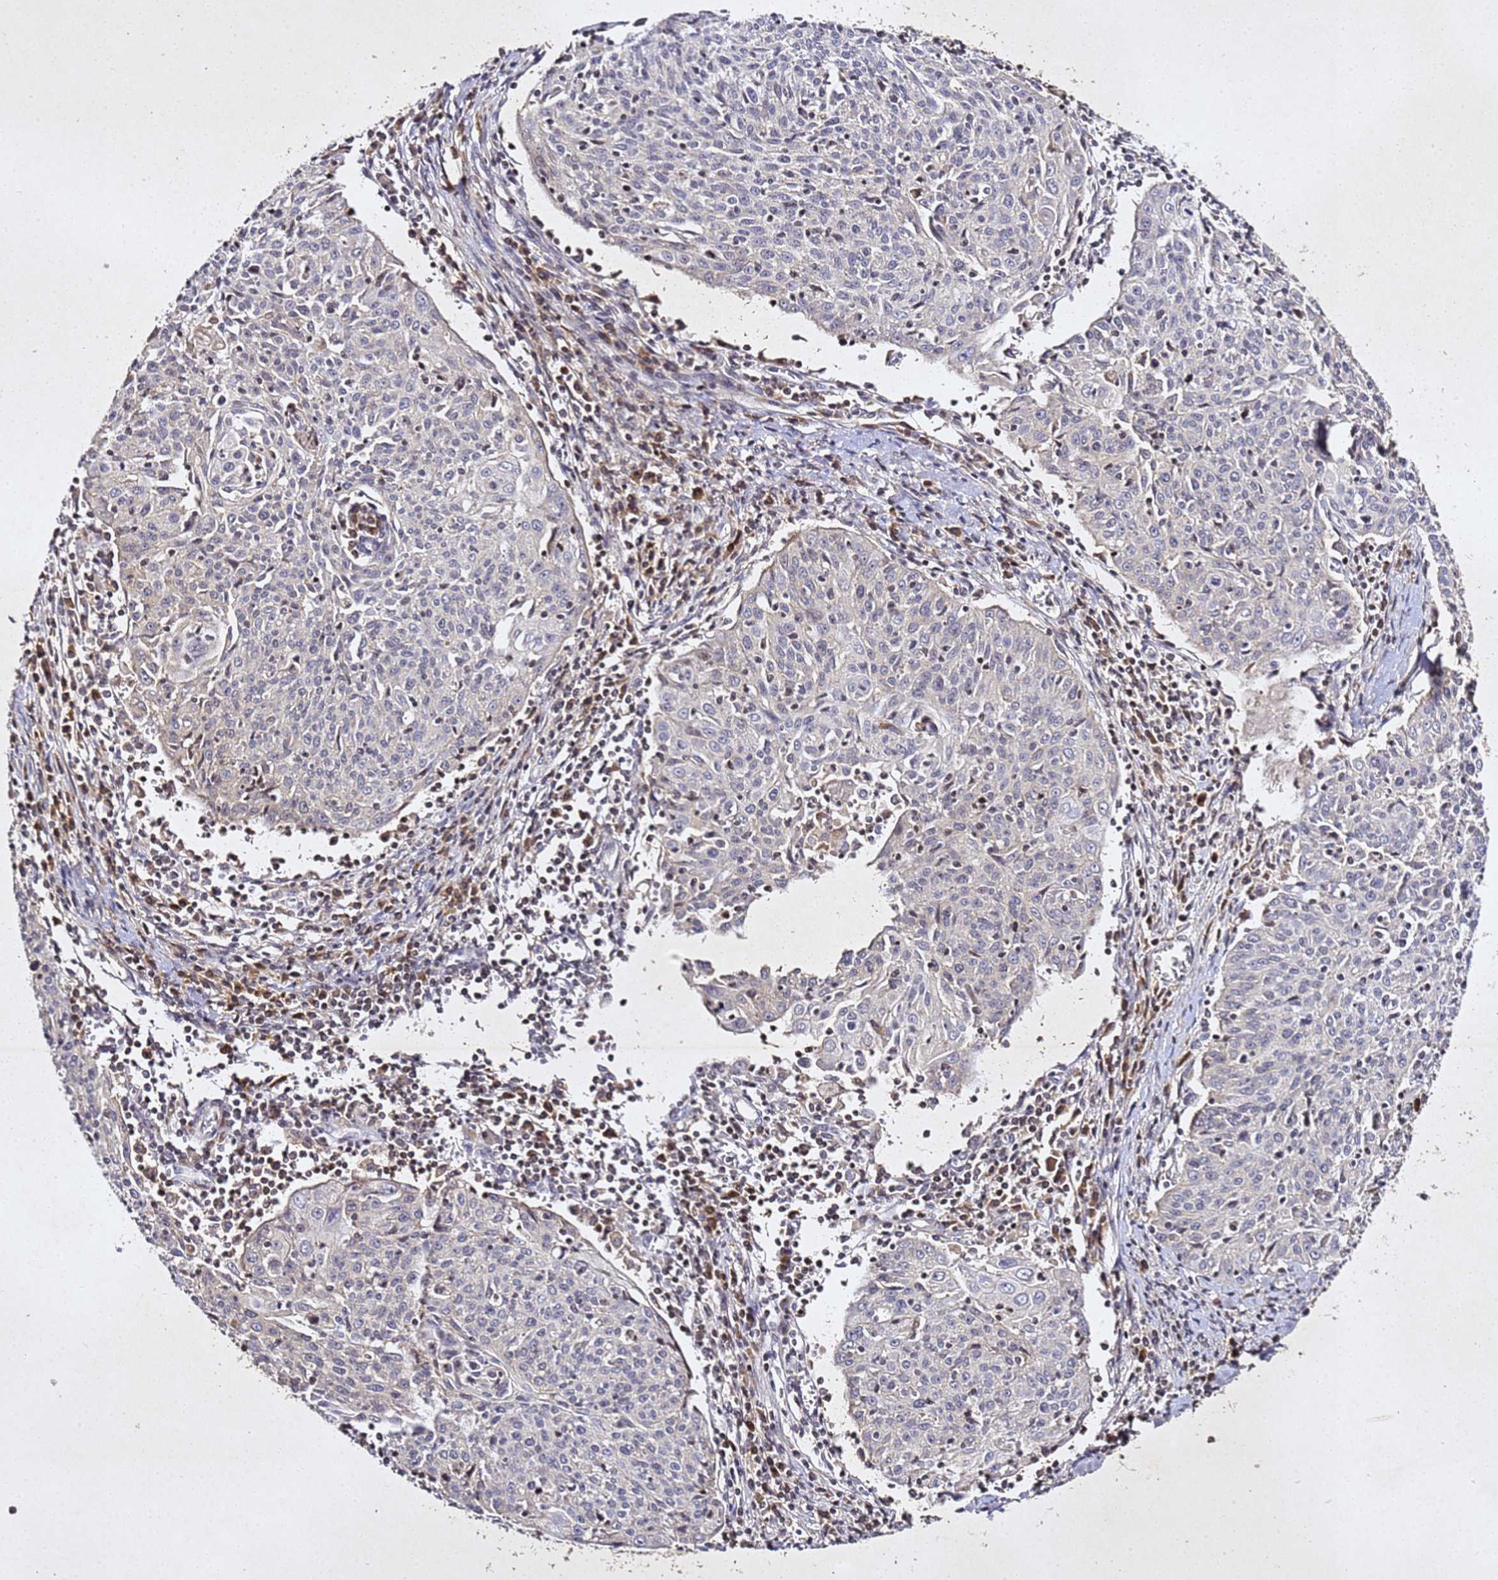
{"staining": {"intensity": "negative", "quantity": "none", "location": "none"}, "tissue": "cervical cancer", "cell_type": "Tumor cells", "image_type": "cancer", "snomed": [{"axis": "morphology", "description": "Squamous cell carcinoma, NOS"}, {"axis": "topography", "description": "Cervix"}], "caption": "Tumor cells show no significant staining in squamous cell carcinoma (cervical).", "gene": "SV2B", "patient": {"sex": "female", "age": 48}}